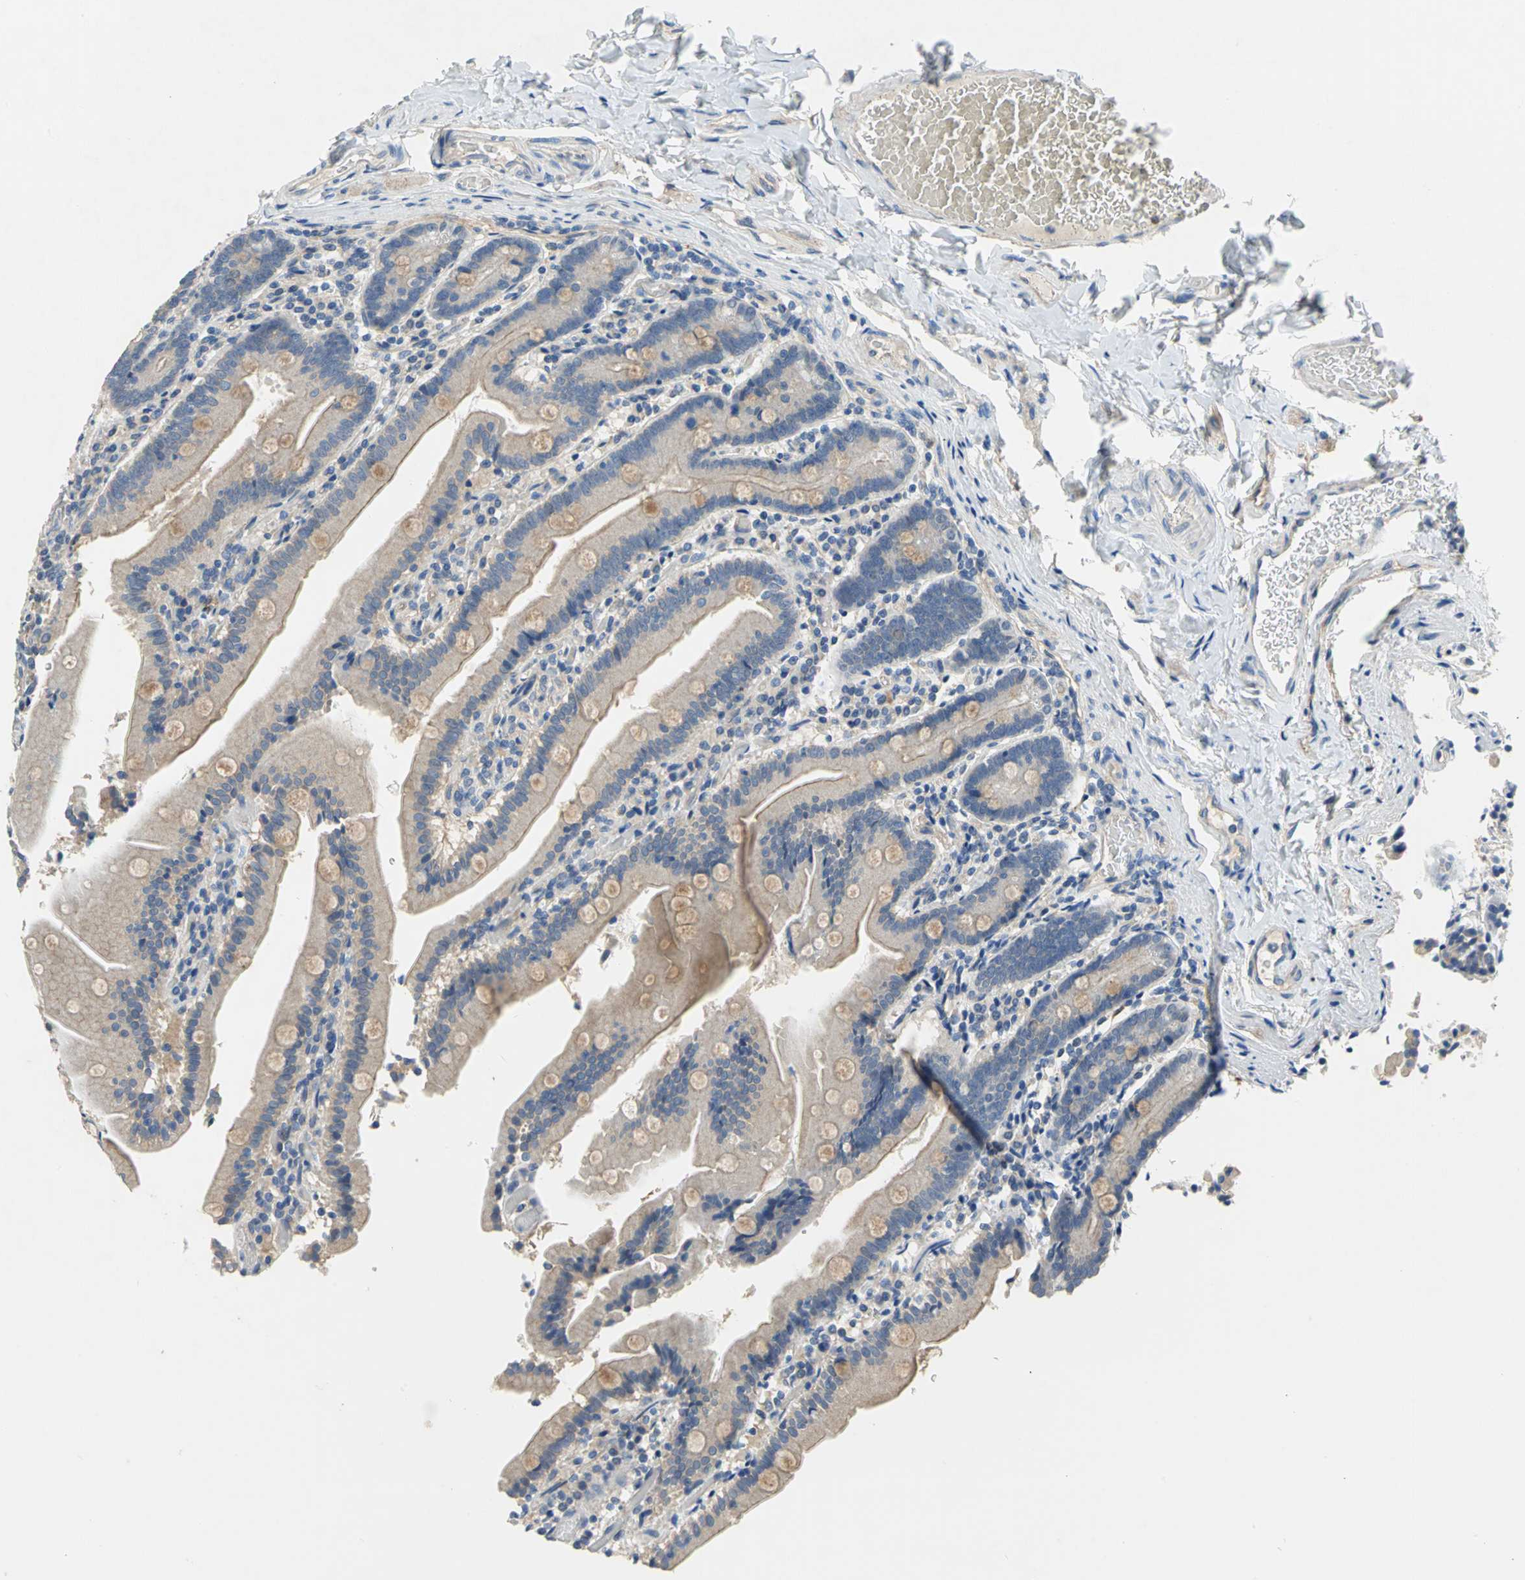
{"staining": {"intensity": "moderate", "quantity": ">75%", "location": "cytoplasmic/membranous"}, "tissue": "duodenum", "cell_type": "Glandular cells", "image_type": "normal", "snomed": [{"axis": "morphology", "description": "Normal tissue, NOS"}, {"axis": "topography", "description": "Duodenum"}], "caption": "Immunohistochemical staining of unremarkable duodenum demonstrates moderate cytoplasmic/membranous protein positivity in about >75% of glandular cells.", "gene": "HTR1F", "patient": {"sex": "female", "age": 53}}